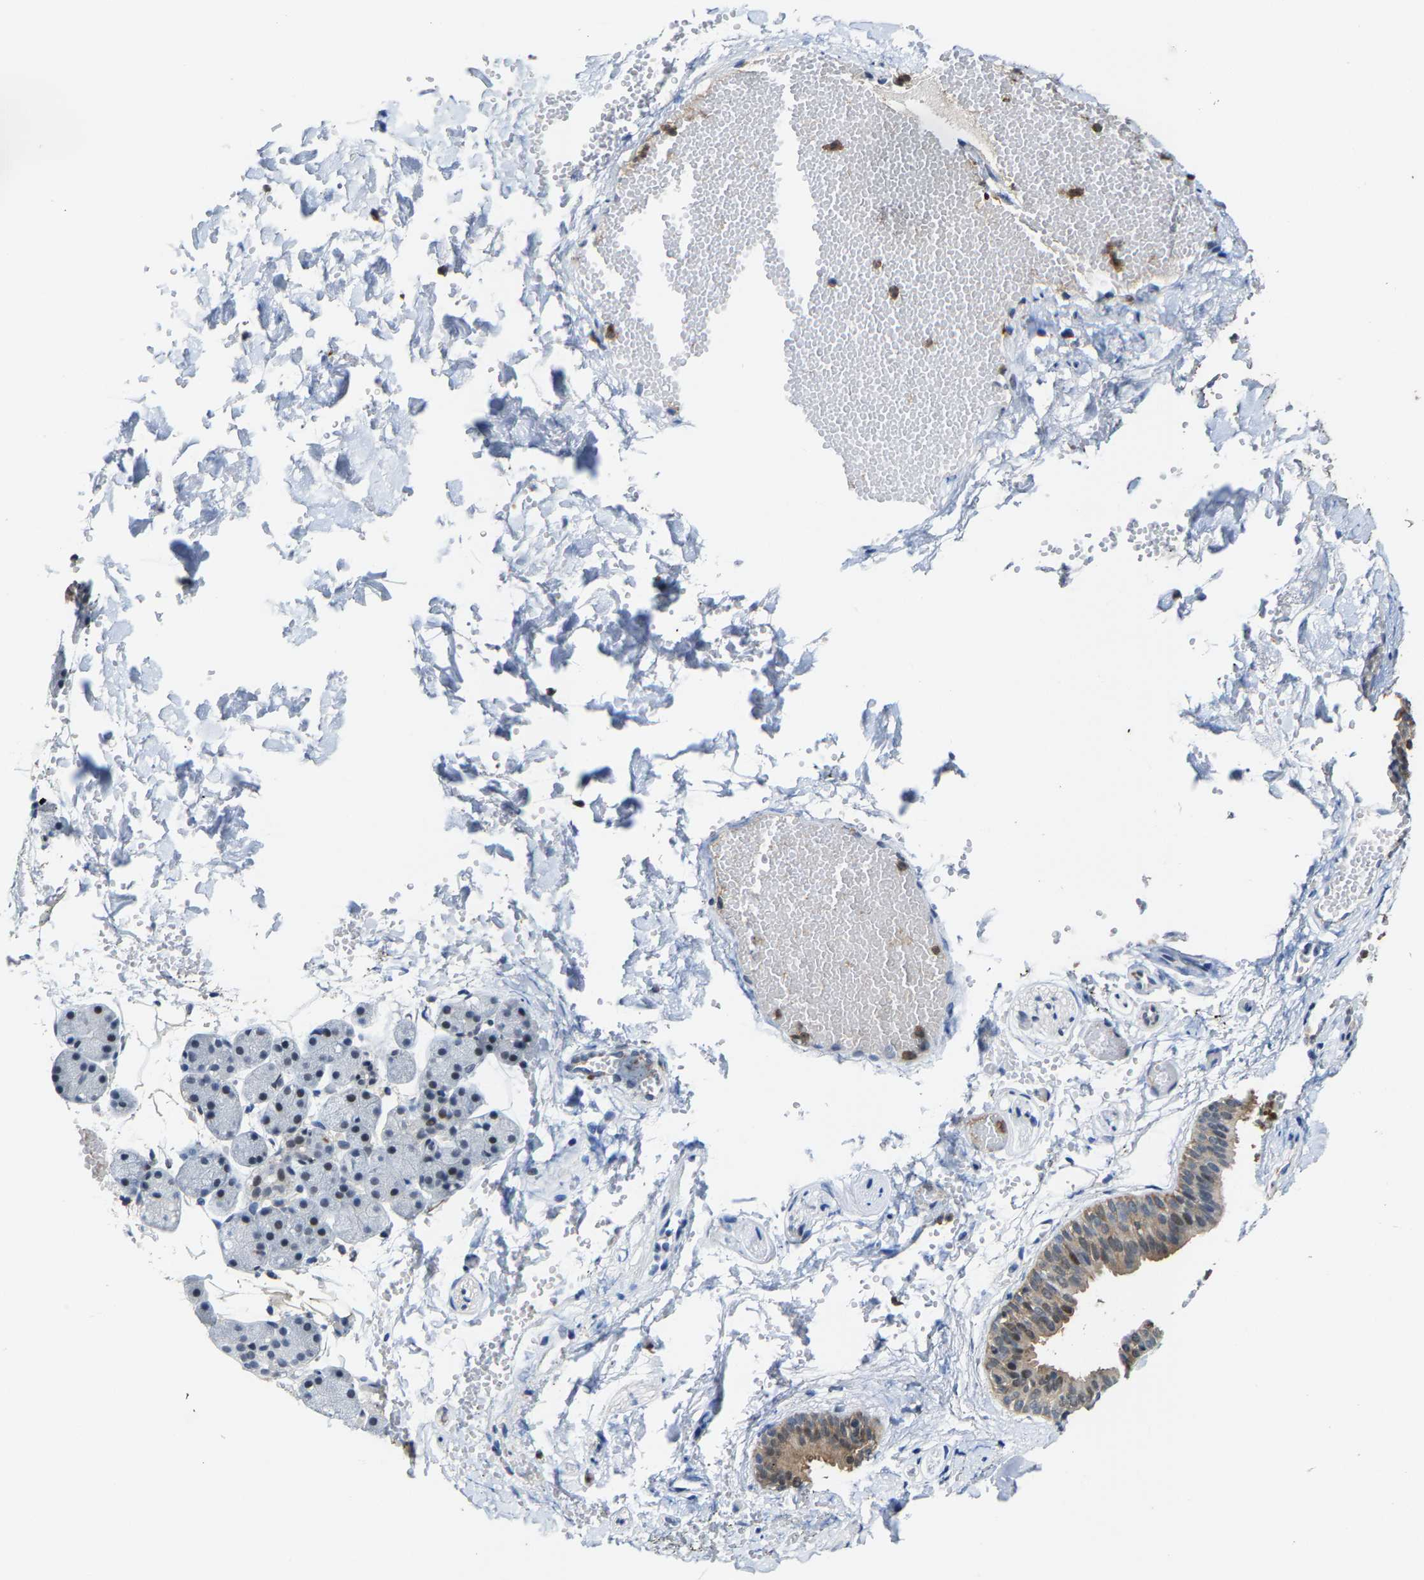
{"staining": {"intensity": "weak", "quantity": "<25%", "location": "cytoplasmic/membranous,nuclear"}, "tissue": "salivary gland", "cell_type": "Glandular cells", "image_type": "normal", "snomed": [{"axis": "morphology", "description": "Normal tissue, NOS"}, {"axis": "topography", "description": "Salivary gland"}], "caption": "This is an immunohistochemistry (IHC) image of unremarkable human salivary gland. There is no expression in glandular cells.", "gene": "FGD3", "patient": {"sex": "female", "age": 33}}